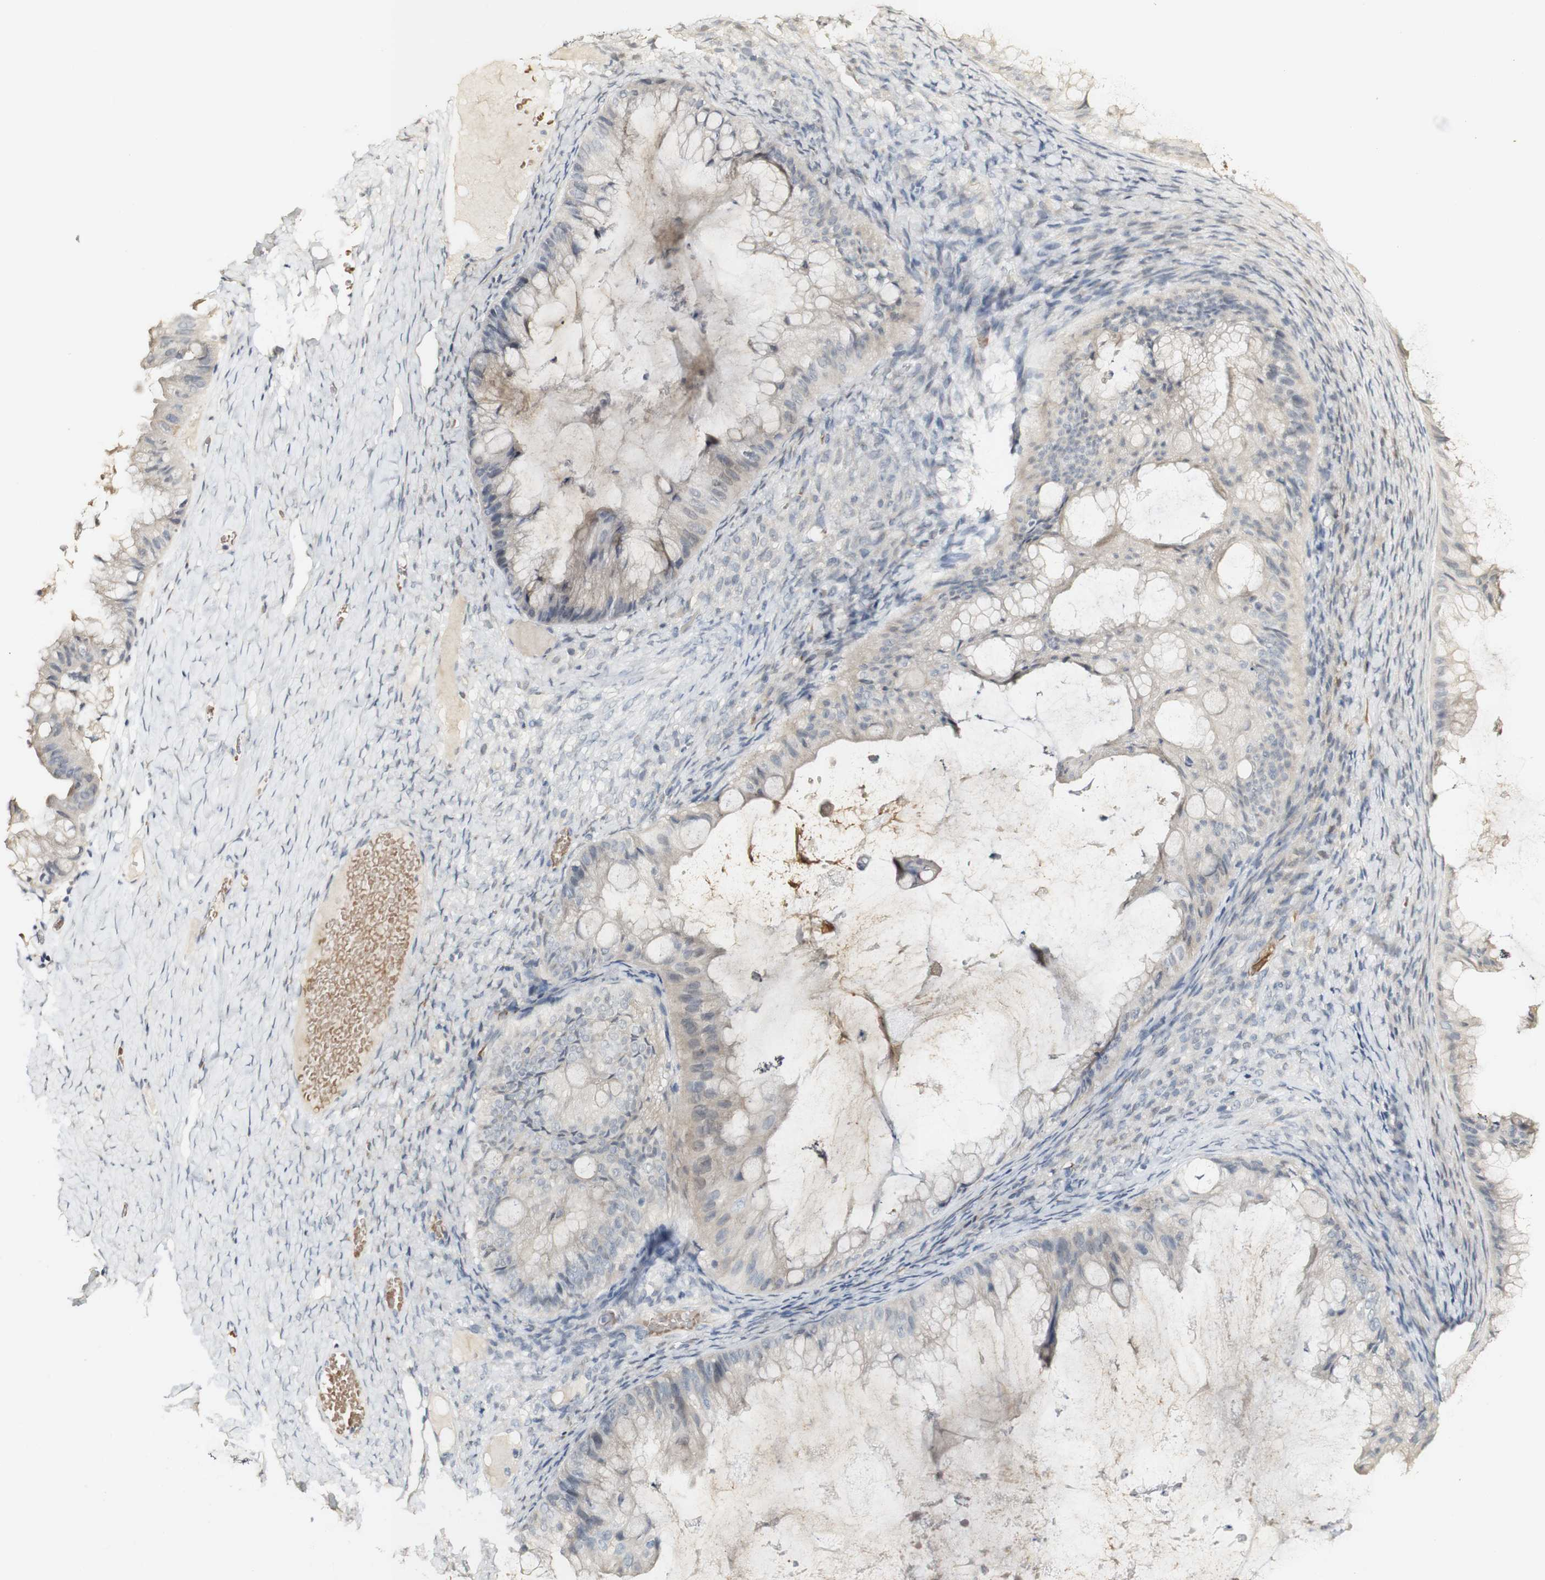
{"staining": {"intensity": "weak", "quantity": "<25%", "location": "cytoplasmic/membranous"}, "tissue": "ovarian cancer", "cell_type": "Tumor cells", "image_type": "cancer", "snomed": [{"axis": "morphology", "description": "Cystadenocarcinoma, mucinous, NOS"}, {"axis": "topography", "description": "Ovary"}], "caption": "Tumor cells show no significant positivity in ovarian cancer.", "gene": "SYT7", "patient": {"sex": "female", "age": 61}}